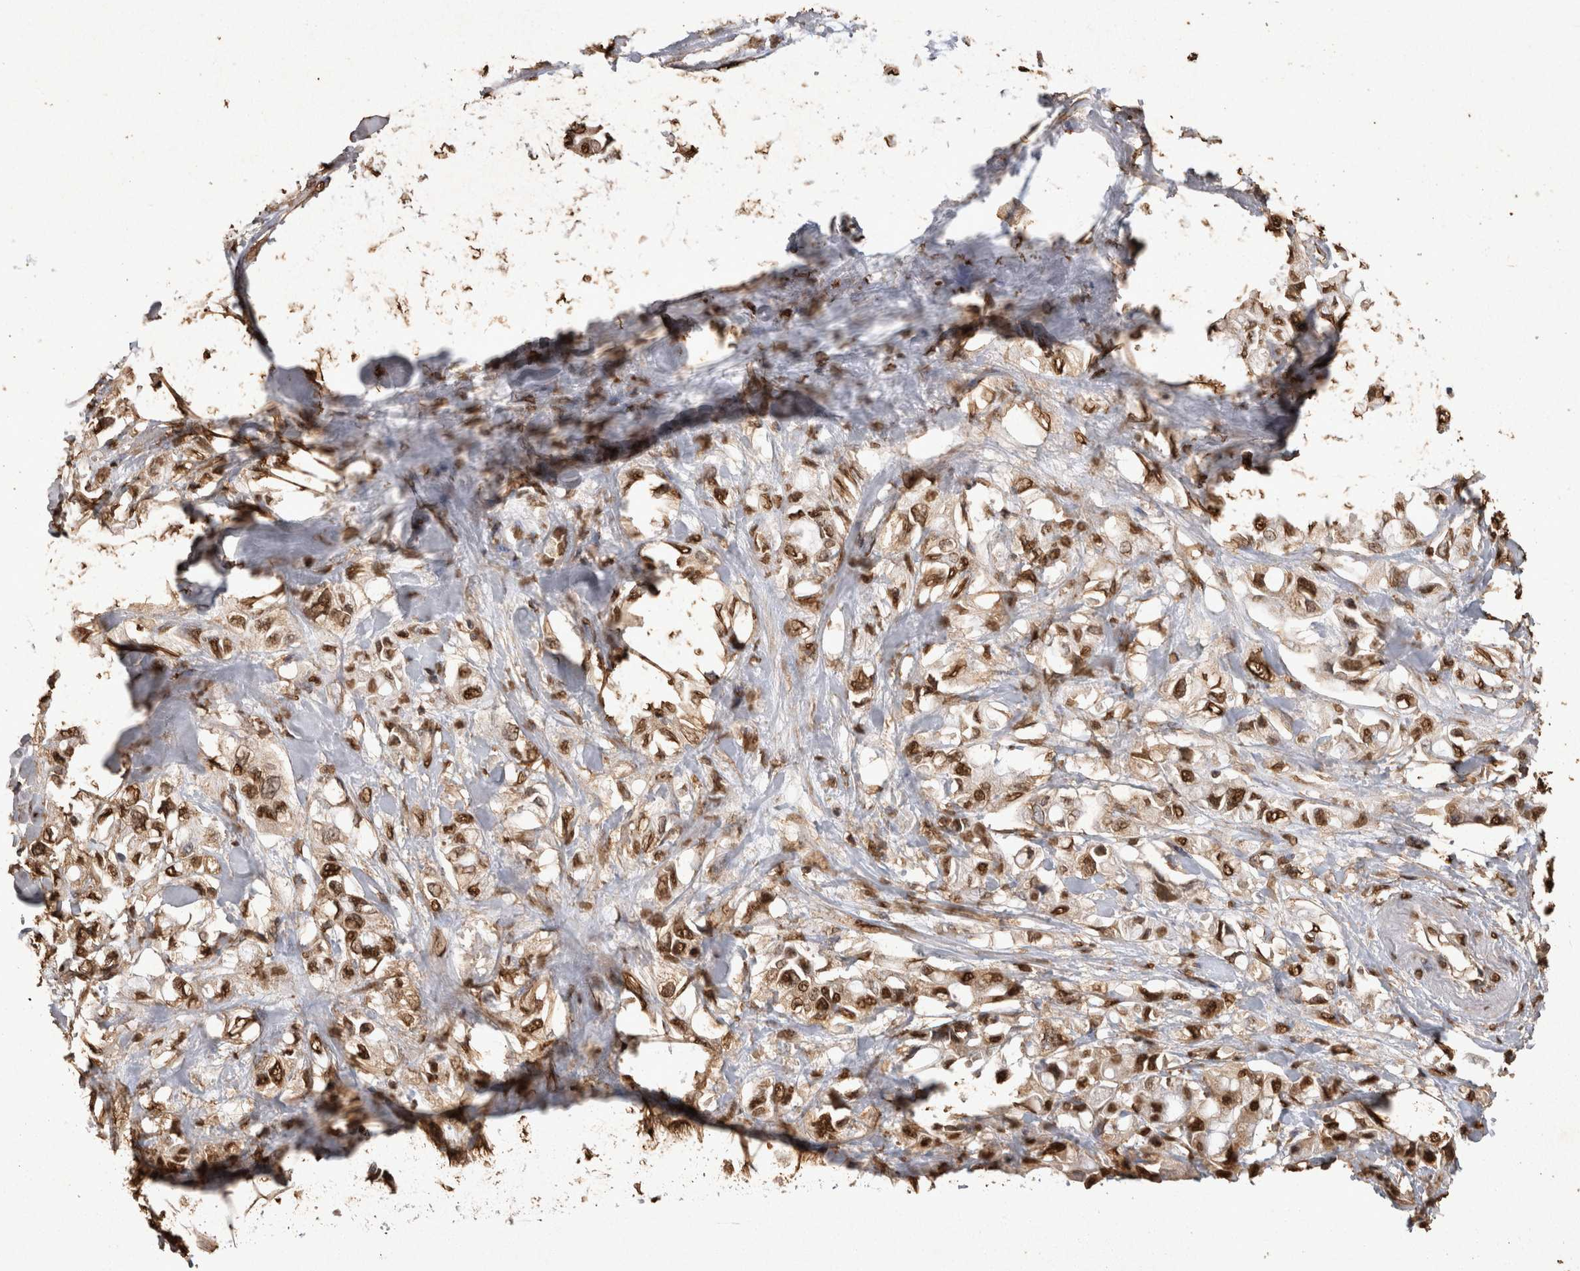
{"staining": {"intensity": "moderate", "quantity": ">75%", "location": "nuclear"}, "tissue": "pancreatic cancer", "cell_type": "Tumor cells", "image_type": "cancer", "snomed": [{"axis": "morphology", "description": "Adenocarcinoma, NOS"}, {"axis": "topography", "description": "Pancreas"}], "caption": "Immunohistochemistry (IHC) micrograph of neoplastic tissue: pancreatic cancer (adenocarcinoma) stained using immunohistochemistry (IHC) exhibits medium levels of moderate protein expression localized specifically in the nuclear of tumor cells, appearing as a nuclear brown color.", "gene": "OAS2", "patient": {"sex": "female", "age": 56}}